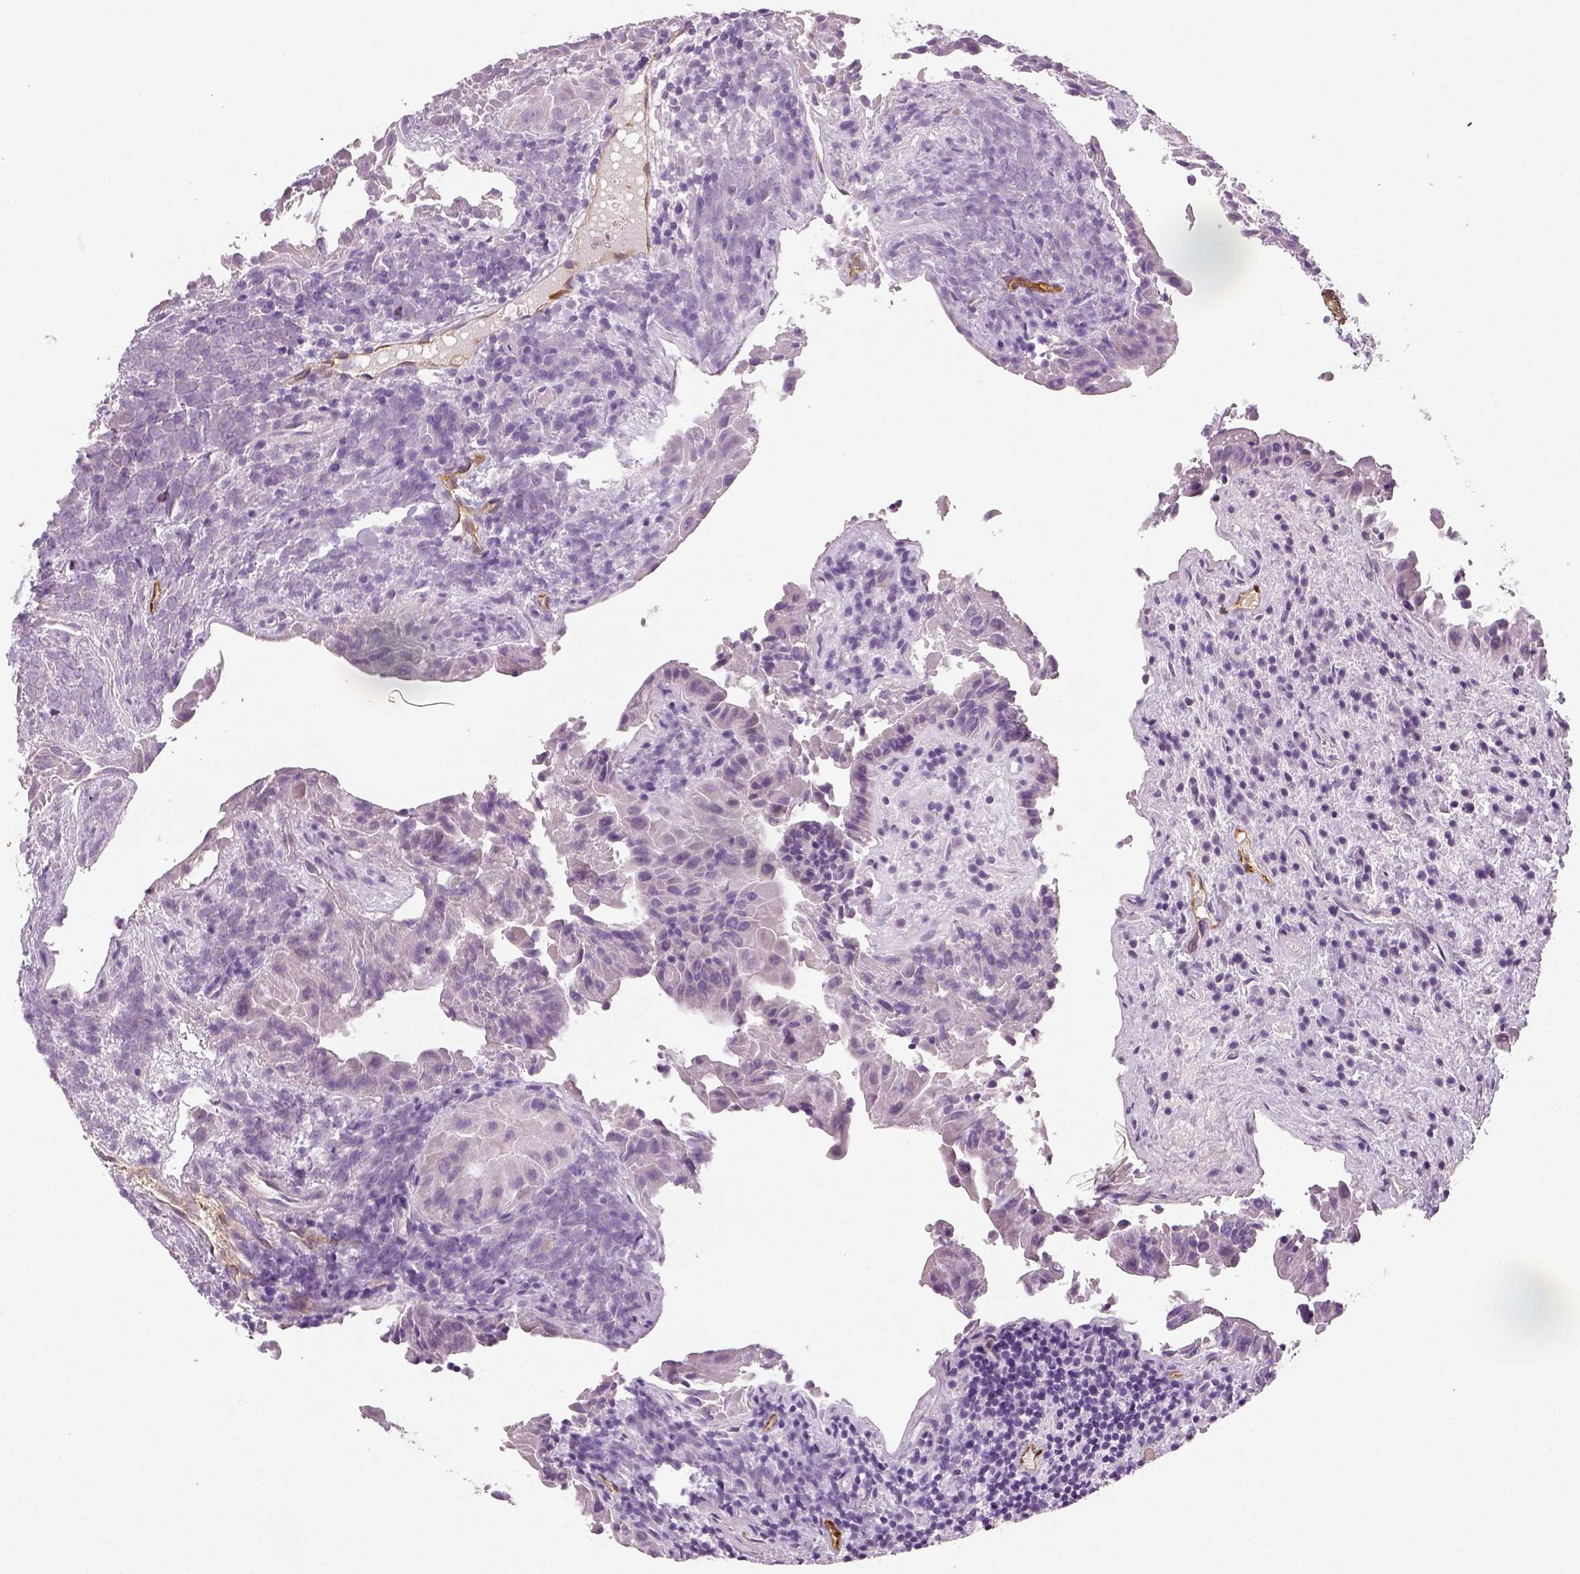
{"staining": {"intensity": "negative", "quantity": "none", "location": "none"}, "tissue": "thyroid cancer", "cell_type": "Tumor cells", "image_type": "cancer", "snomed": [{"axis": "morphology", "description": "Papillary adenocarcinoma, NOS"}, {"axis": "topography", "description": "Thyroid gland"}], "caption": "The image displays no staining of tumor cells in thyroid papillary adenocarcinoma.", "gene": "TSPAN7", "patient": {"sex": "female", "age": 37}}